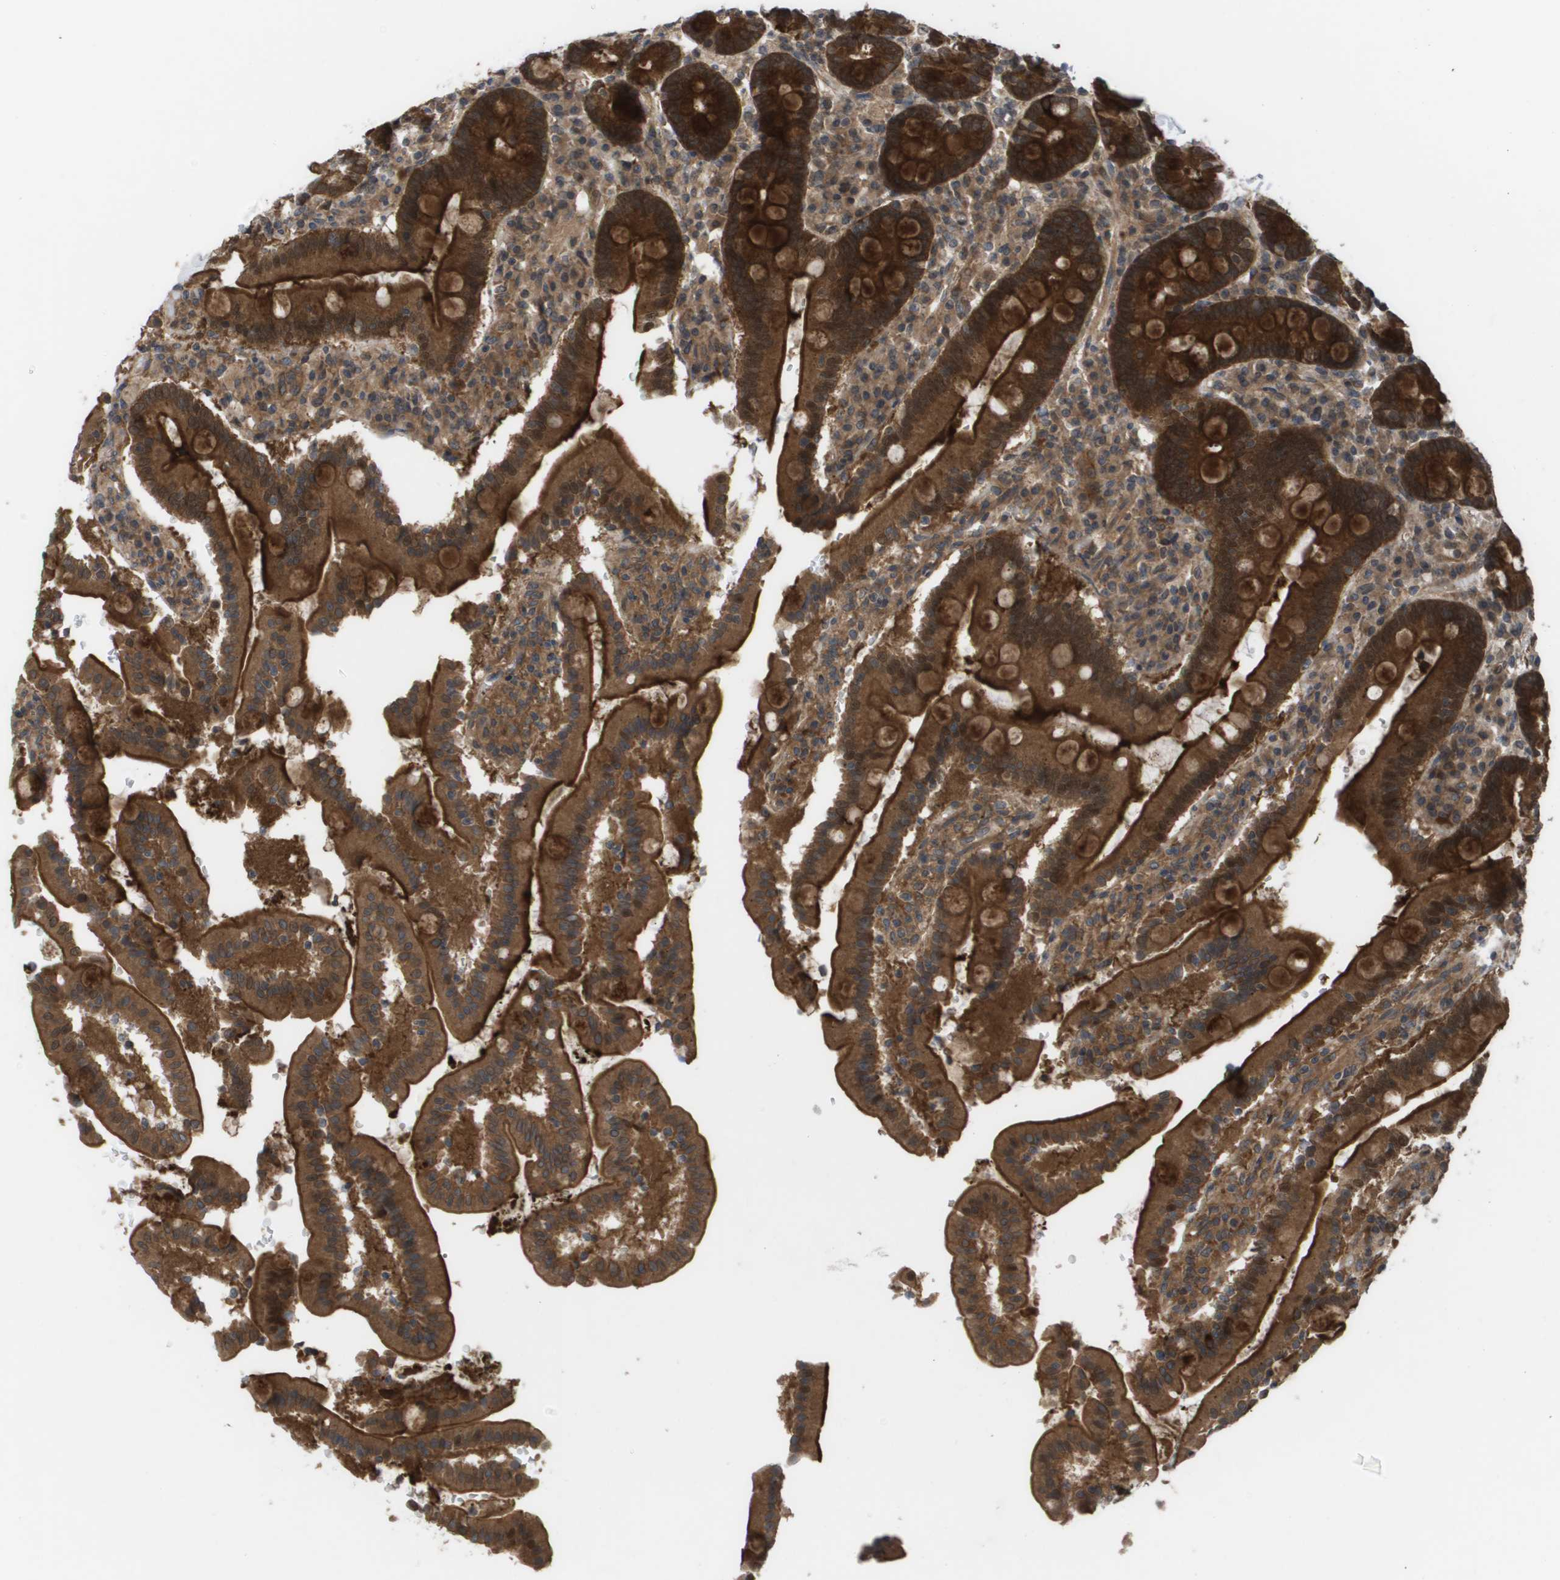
{"staining": {"intensity": "strong", "quantity": ">75%", "location": "cytoplasmic/membranous,nuclear"}, "tissue": "duodenum", "cell_type": "Glandular cells", "image_type": "normal", "snomed": [{"axis": "morphology", "description": "Normal tissue, NOS"}, {"axis": "topography", "description": "Small intestine, NOS"}], "caption": "An image showing strong cytoplasmic/membranous,nuclear positivity in approximately >75% of glandular cells in unremarkable duodenum, as visualized by brown immunohistochemical staining.", "gene": "CTPS2", "patient": {"sex": "female", "age": 71}}